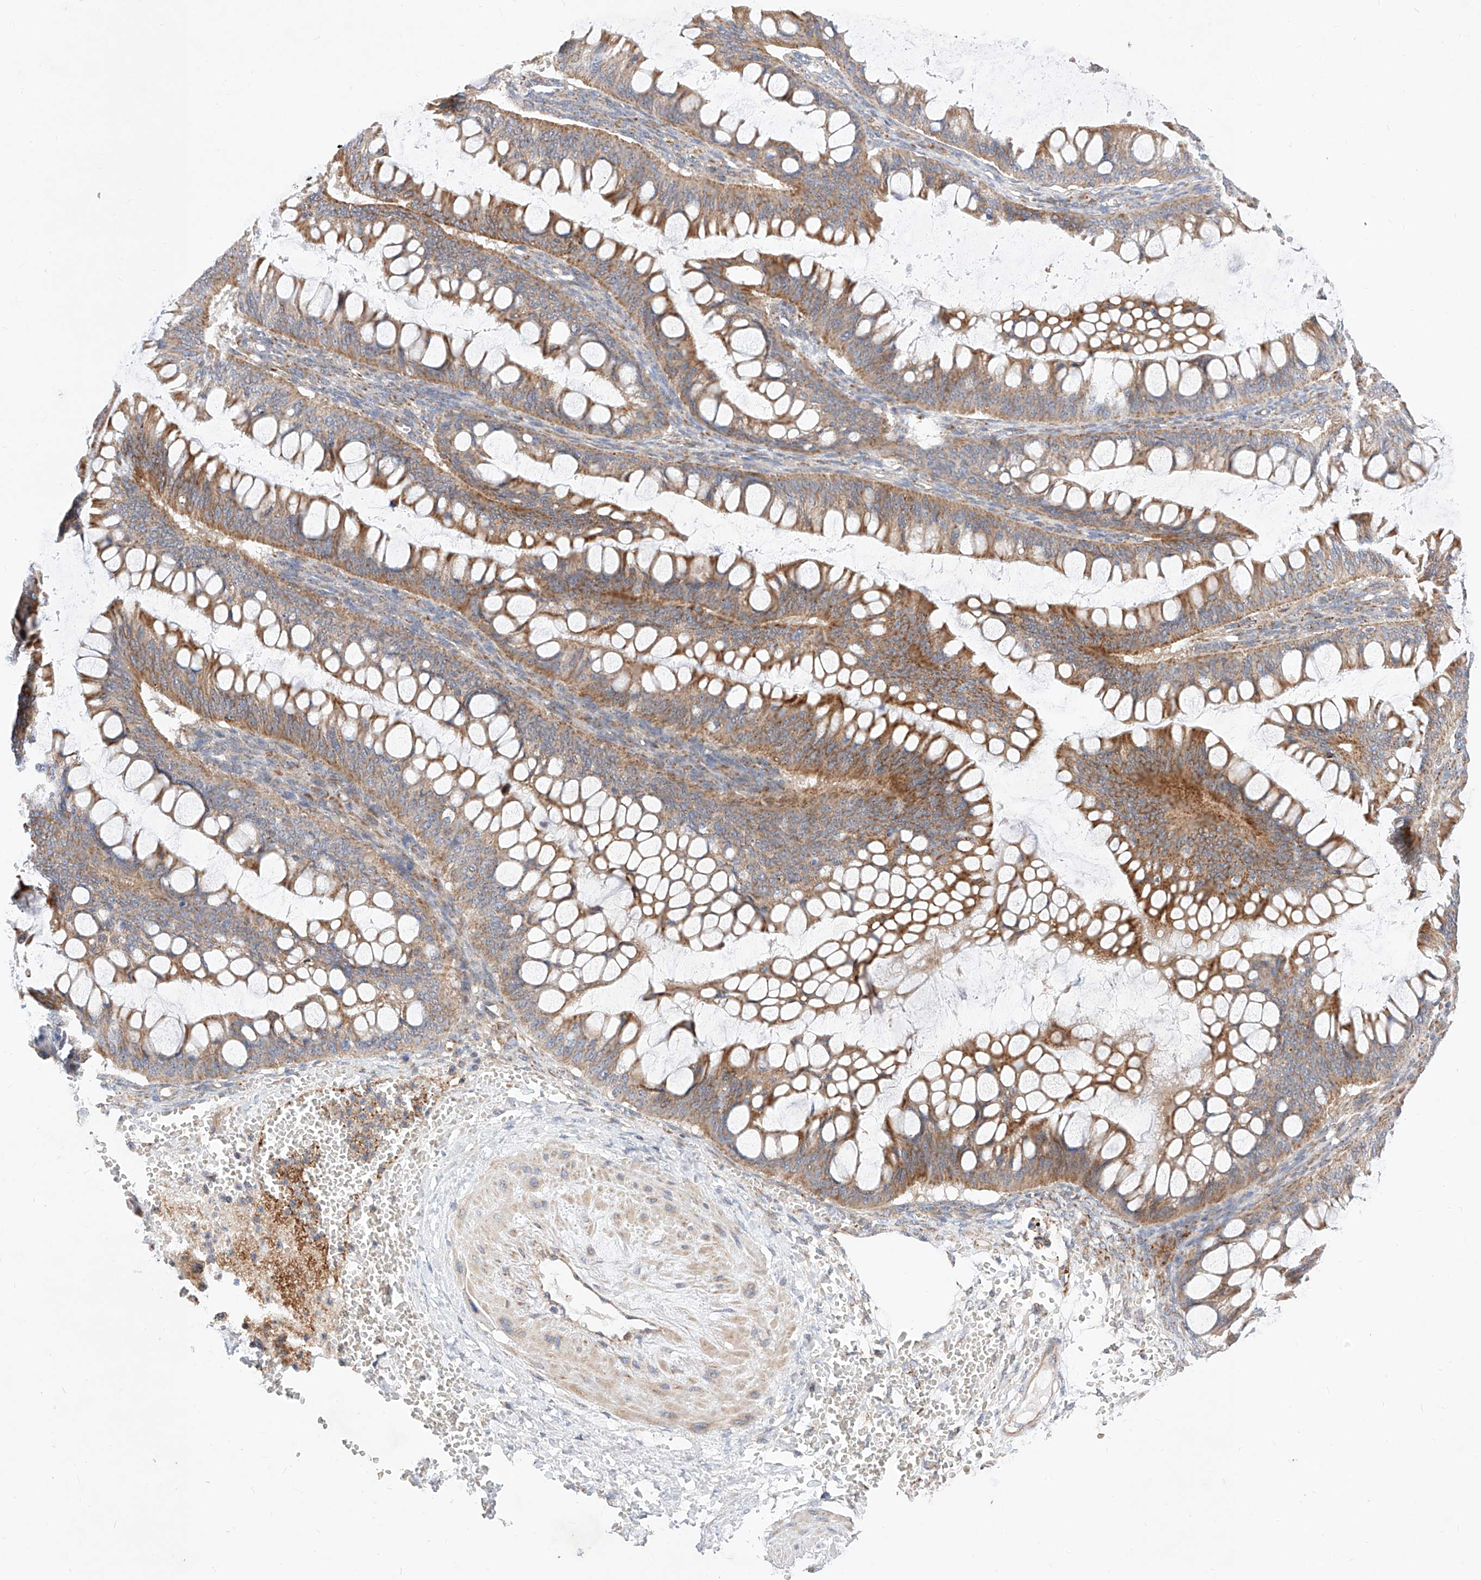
{"staining": {"intensity": "moderate", "quantity": ">75%", "location": "cytoplasmic/membranous"}, "tissue": "ovarian cancer", "cell_type": "Tumor cells", "image_type": "cancer", "snomed": [{"axis": "morphology", "description": "Cystadenocarcinoma, mucinous, NOS"}, {"axis": "topography", "description": "Ovary"}], "caption": "IHC photomicrograph of human ovarian cancer (mucinous cystadenocarcinoma) stained for a protein (brown), which demonstrates medium levels of moderate cytoplasmic/membranous positivity in approximately >75% of tumor cells.", "gene": "NR1D1", "patient": {"sex": "female", "age": 73}}